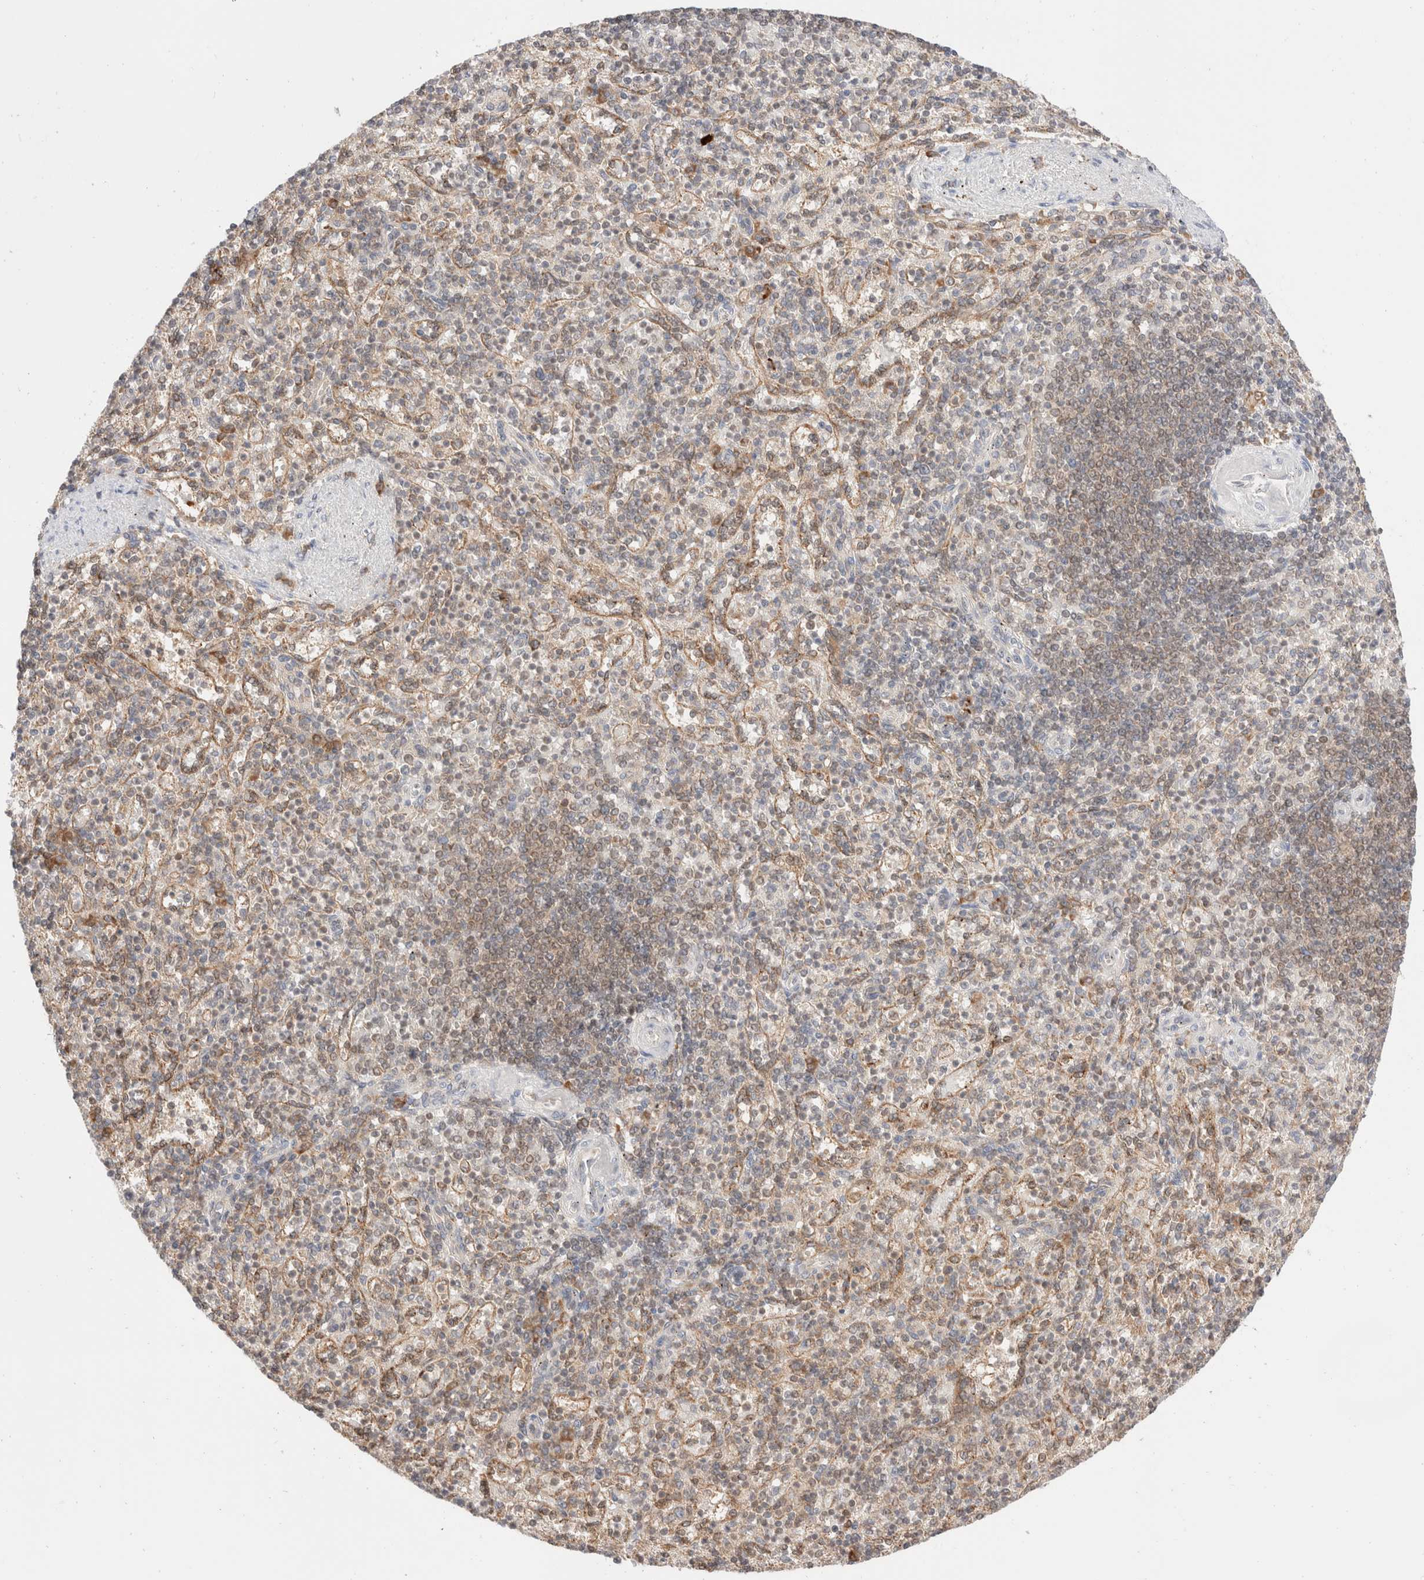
{"staining": {"intensity": "weak", "quantity": "25%-75%", "location": "cytoplasmic/membranous"}, "tissue": "spleen", "cell_type": "Cells in red pulp", "image_type": "normal", "snomed": [{"axis": "morphology", "description": "Normal tissue, NOS"}, {"axis": "topography", "description": "Spleen"}], "caption": "Immunohistochemical staining of benign human spleen demonstrates weak cytoplasmic/membranous protein expression in about 25%-75% of cells in red pulp. The staining is performed using DAB brown chromogen to label protein expression. The nuclei are counter-stained blue using hematoxylin.", "gene": "XKR4", "patient": {"sex": "female", "age": 74}}